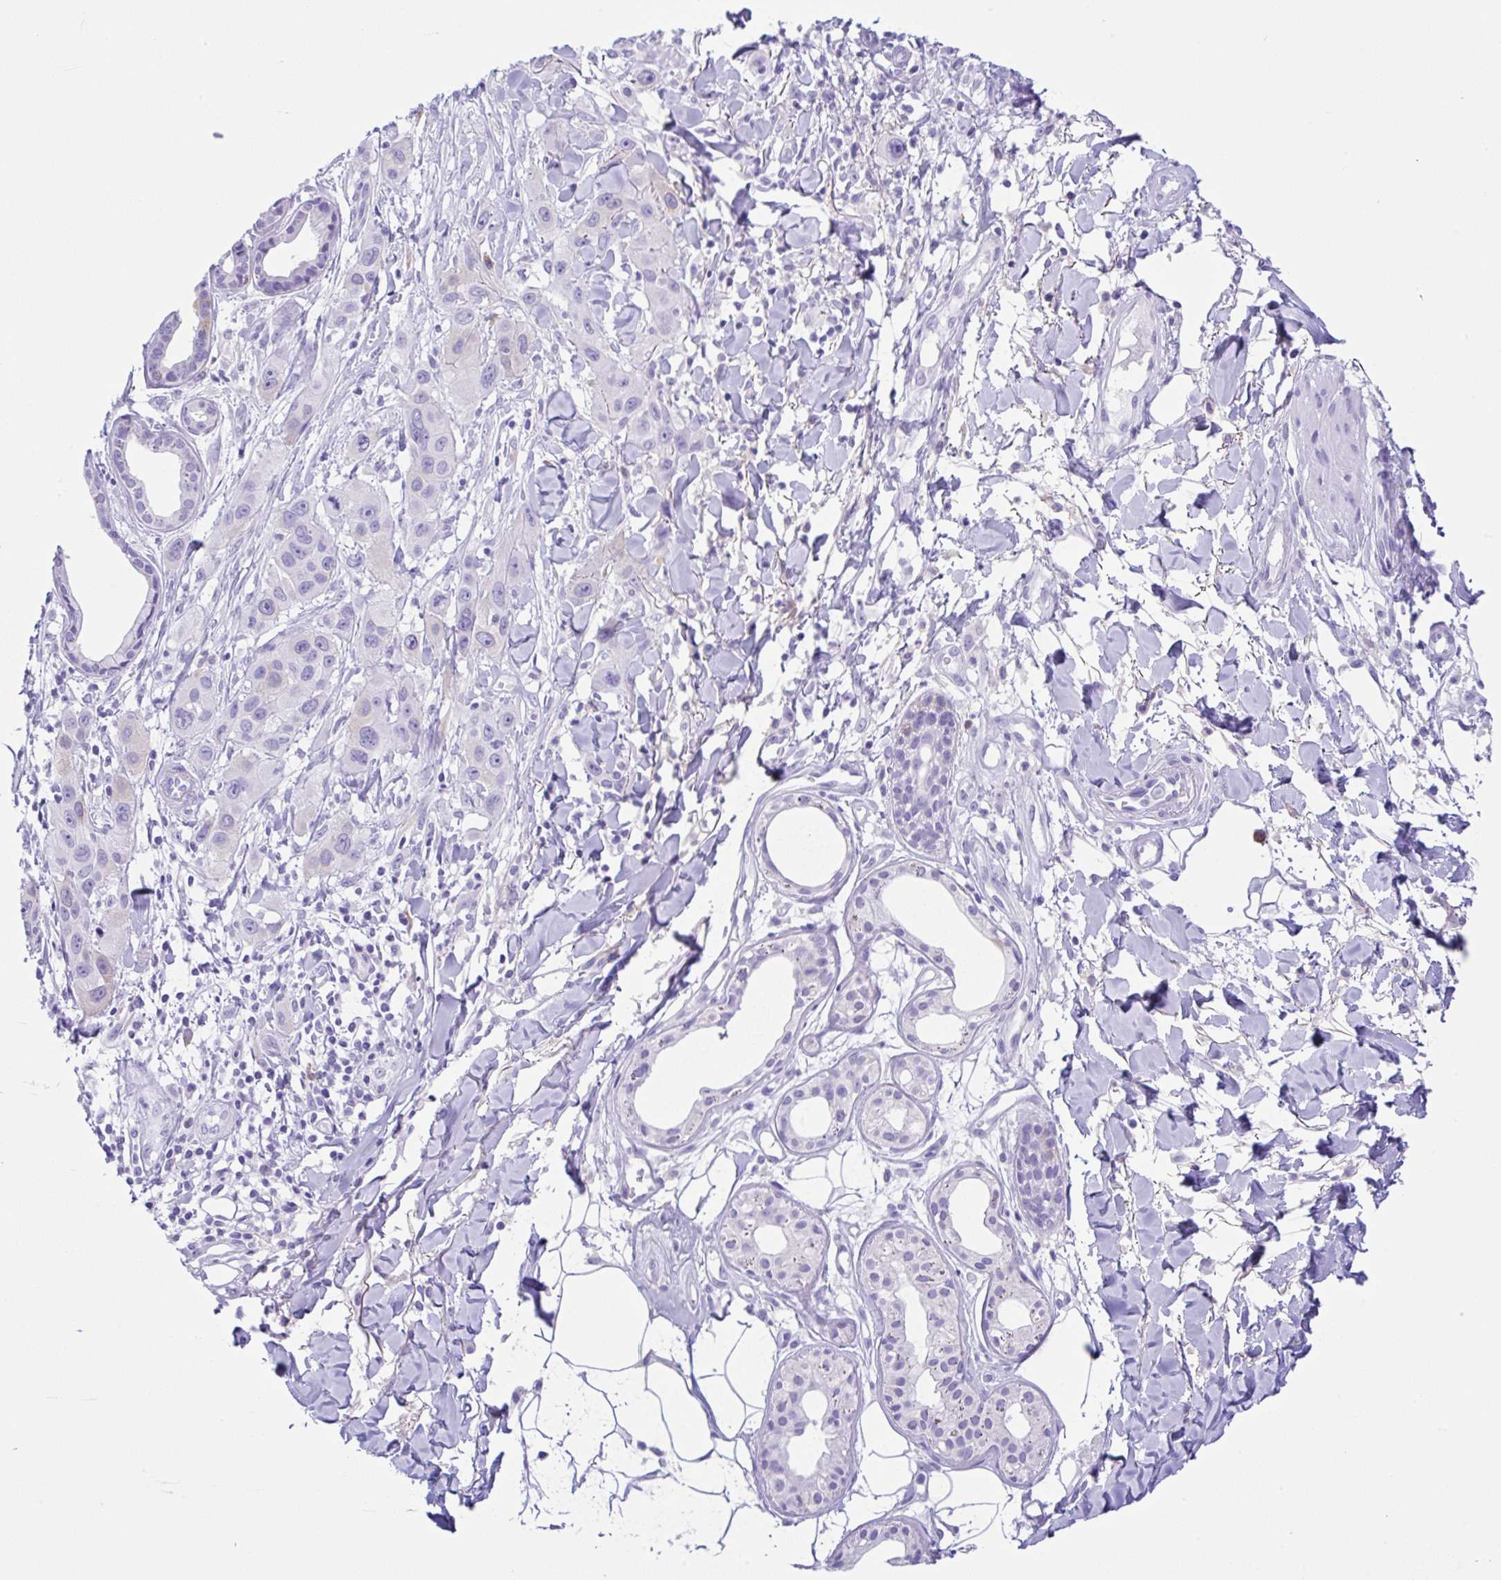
{"staining": {"intensity": "negative", "quantity": "none", "location": "none"}, "tissue": "skin cancer", "cell_type": "Tumor cells", "image_type": "cancer", "snomed": [{"axis": "morphology", "description": "Squamous cell carcinoma, NOS"}, {"axis": "topography", "description": "Skin"}], "caption": "This photomicrograph is of squamous cell carcinoma (skin) stained with immunohistochemistry to label a protein in brown with the nuclei are counter-stained blue. There is no staining in tumor cells.", "gene": "RRM2", "patient": {"sex": "male", "age": 63}}